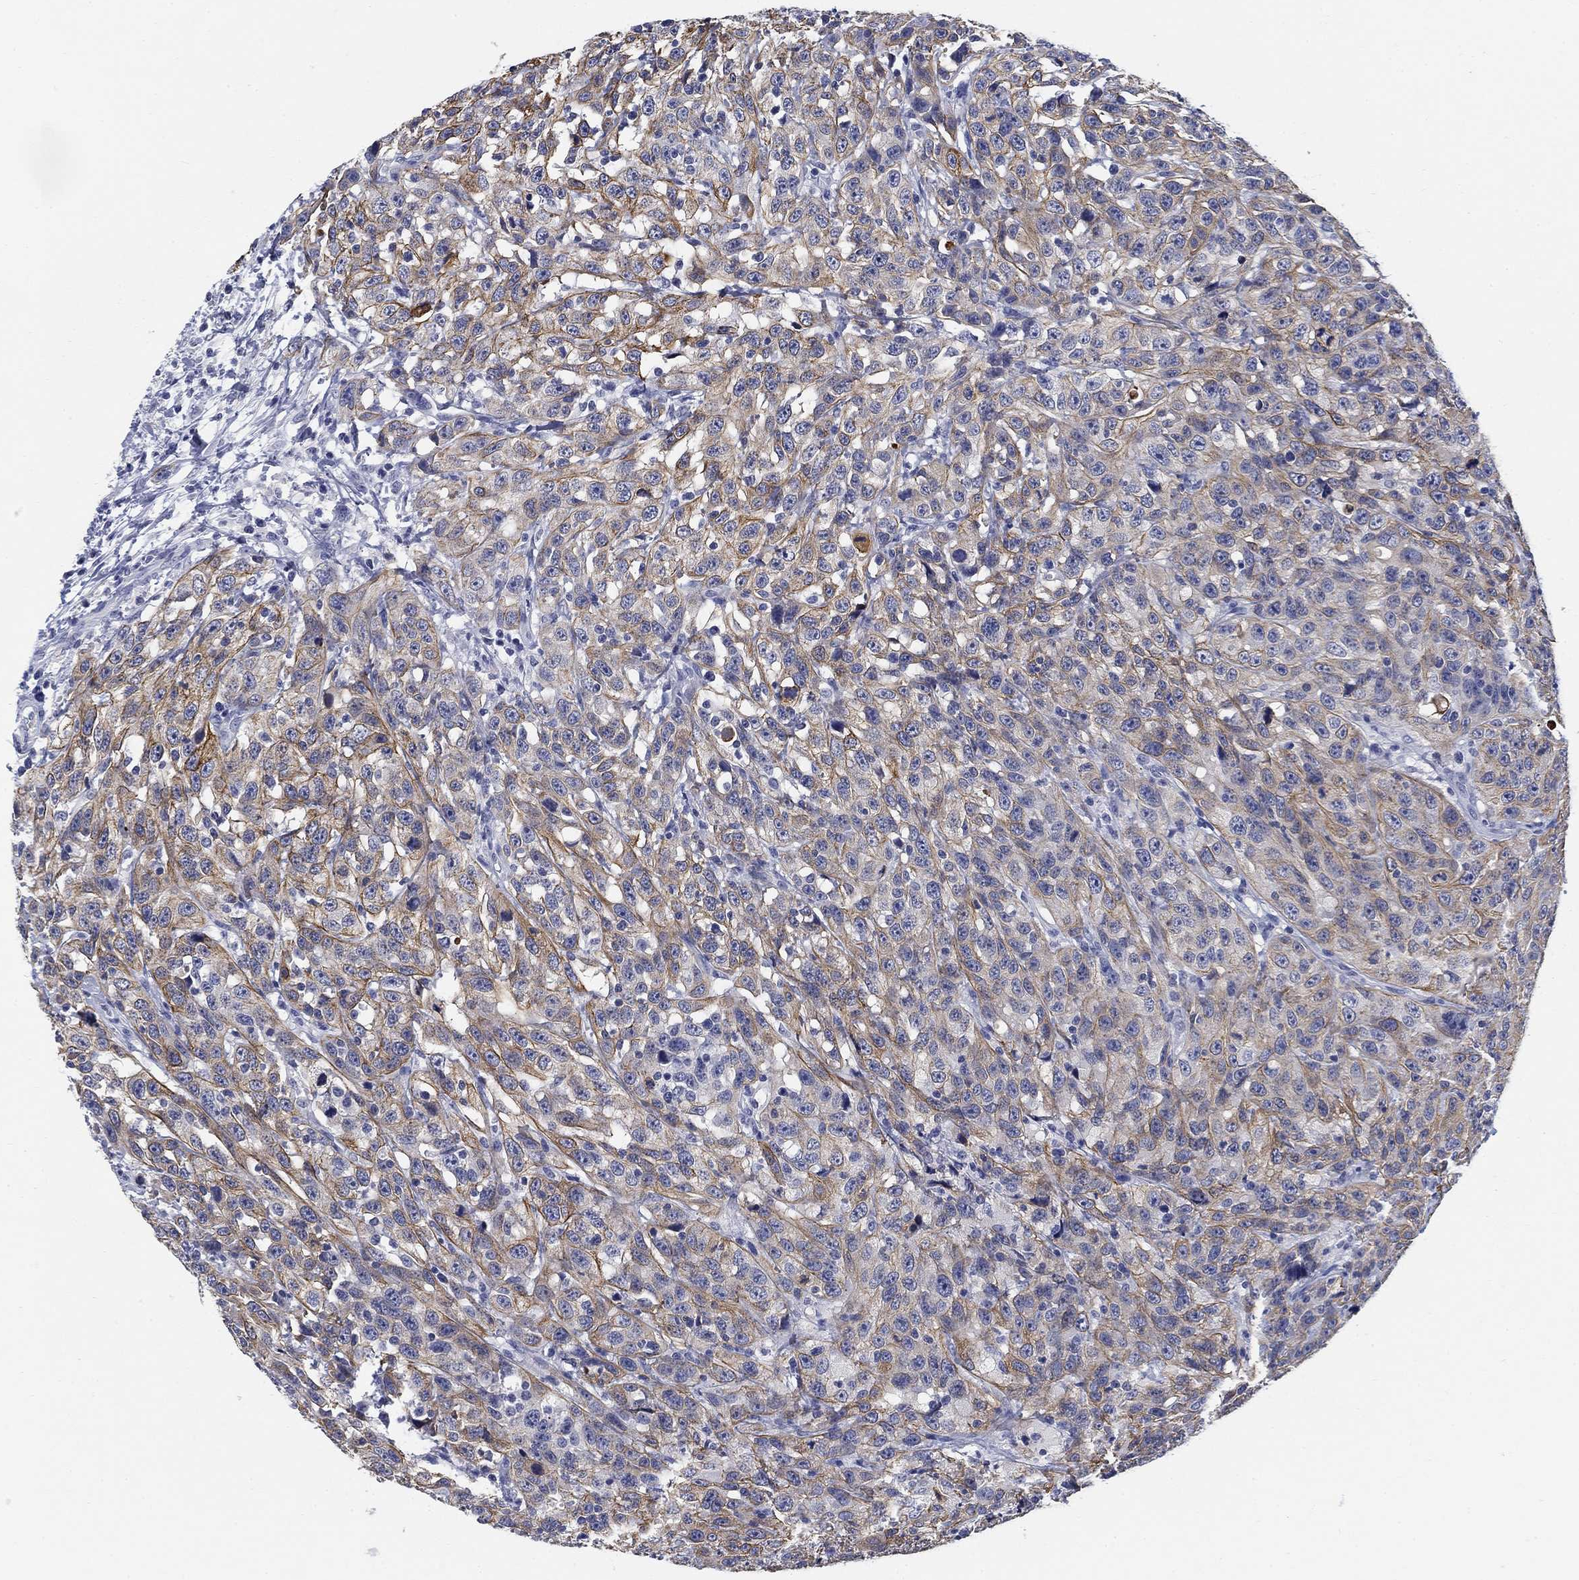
{"staining": {"intensity": "moderate", "quantity": "25%-75%", "location": "cytoplasmic/membranous"}, "tissue": "urothelial cancer", "cell_type": "Tumor cells", "image_type": "cancer", "snomed": [{"axis": "morphology", "description": "Urothelial carcinoma, NOS"}, {"axis": "morphology", "description": "Urothelial carcinoma, High grade"}, {"axis": "topography", "description": "Urinary bladder"}], "caption": "IHC histopathology image of human urothelial cancer stained for a protein (brown), which displays medium levels of moderate cytoplasmic/membranous staining in approximately 25%-75% of tumor cells.", "gene": "CLUL1", "patient": {"sex": "female", "age": 73}}